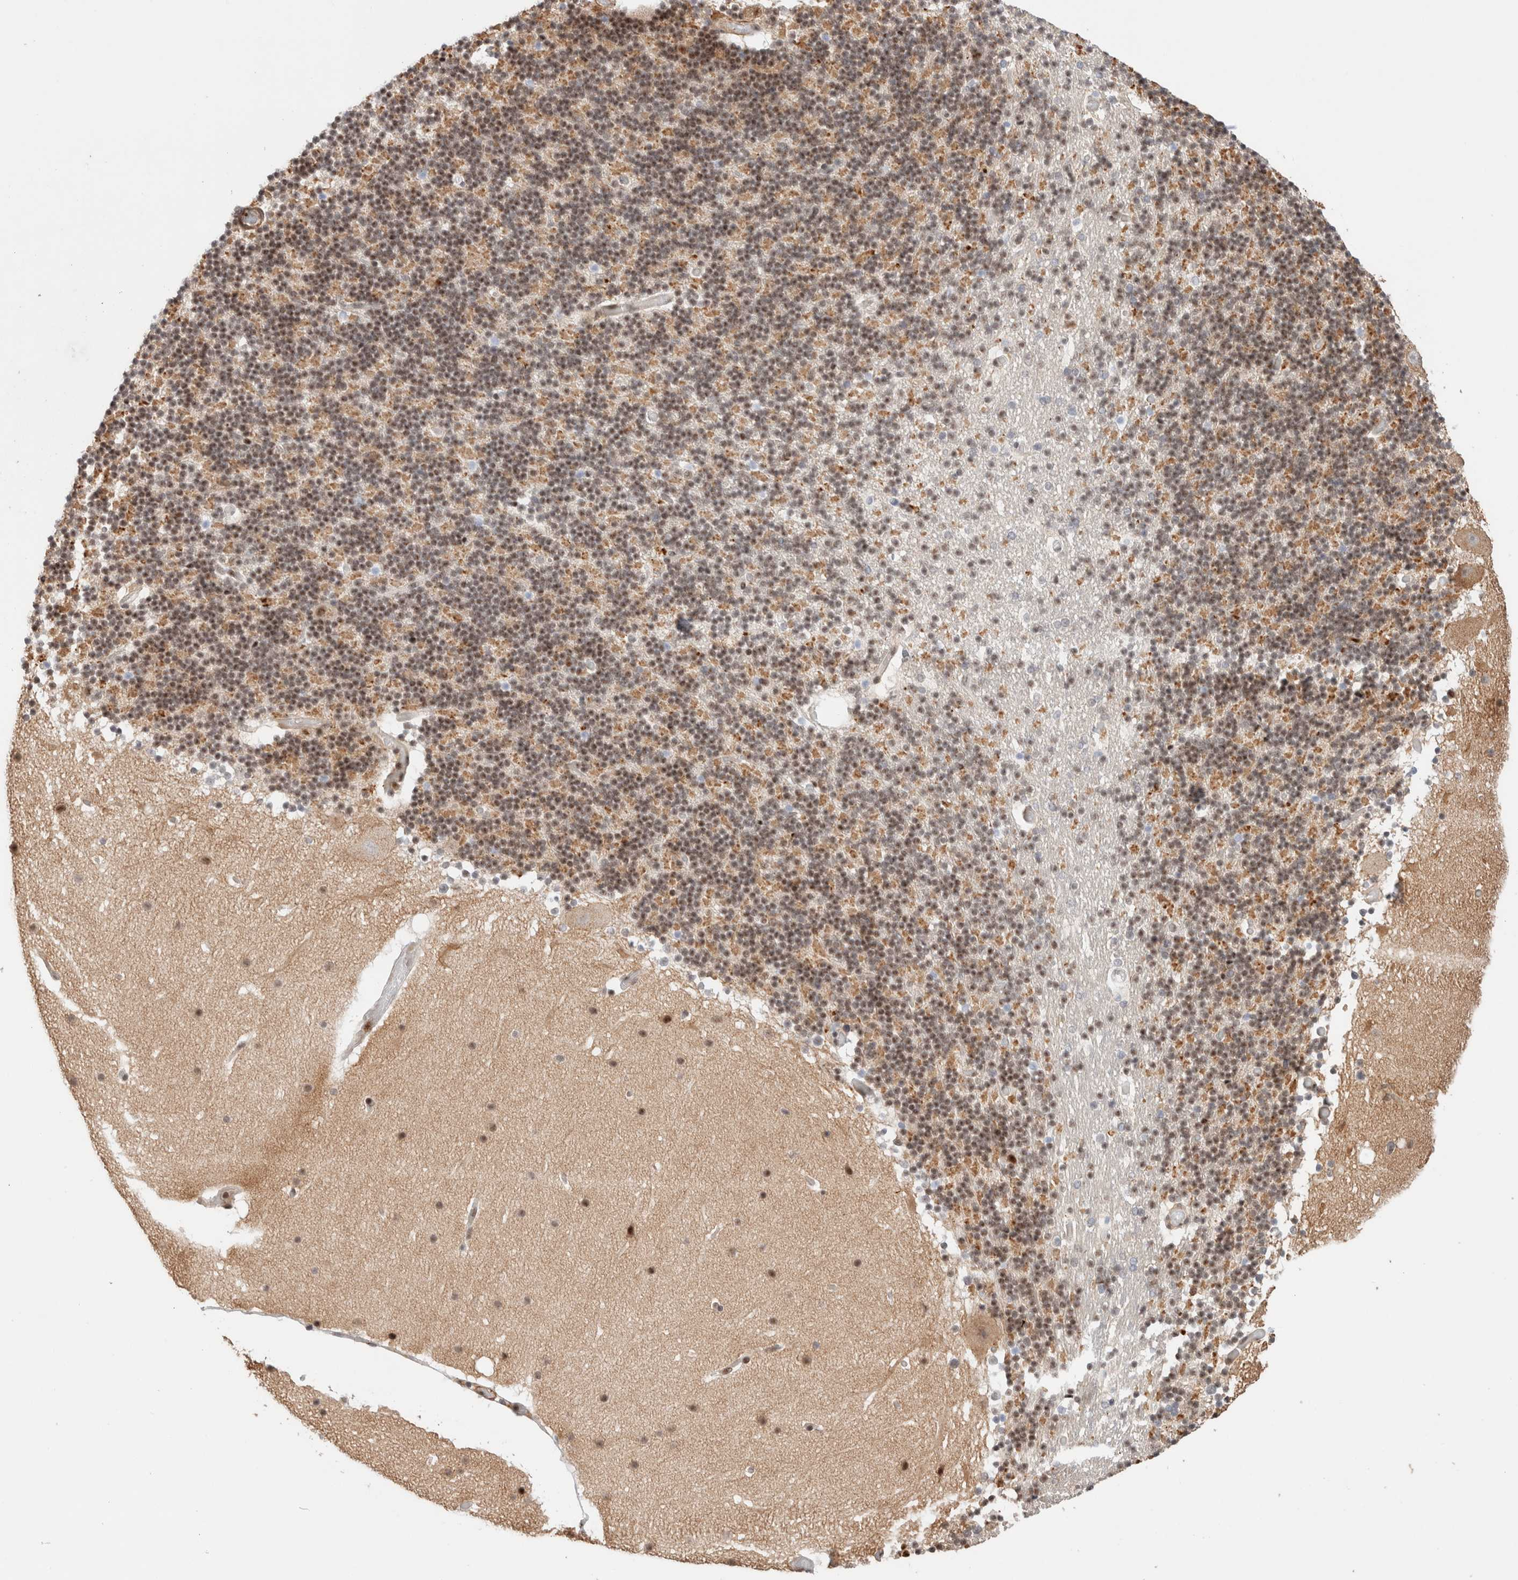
{"staining": {"intensity": "moderate", "quantity": "25%-75%", "location": "cytoplasmic/membranous,nuclear"}, "tissue": "cerebellum", "cell_type": "Cells in granular layer", "image_type": "normal", "snomed": [{"axis": "morphology", "description": "Normal tissue, NOS"}, {"axis": "topography", "description": "Cerebellum"}], "caption": "Protein expression analysis of normal cerebellum exhibits moderate cytoplasmic/membranous,nuclear positivity in approximately 25%-75% of cells in granular layer.", "gene": "ID3", "patient": {"sex": "male", "age": 57}}